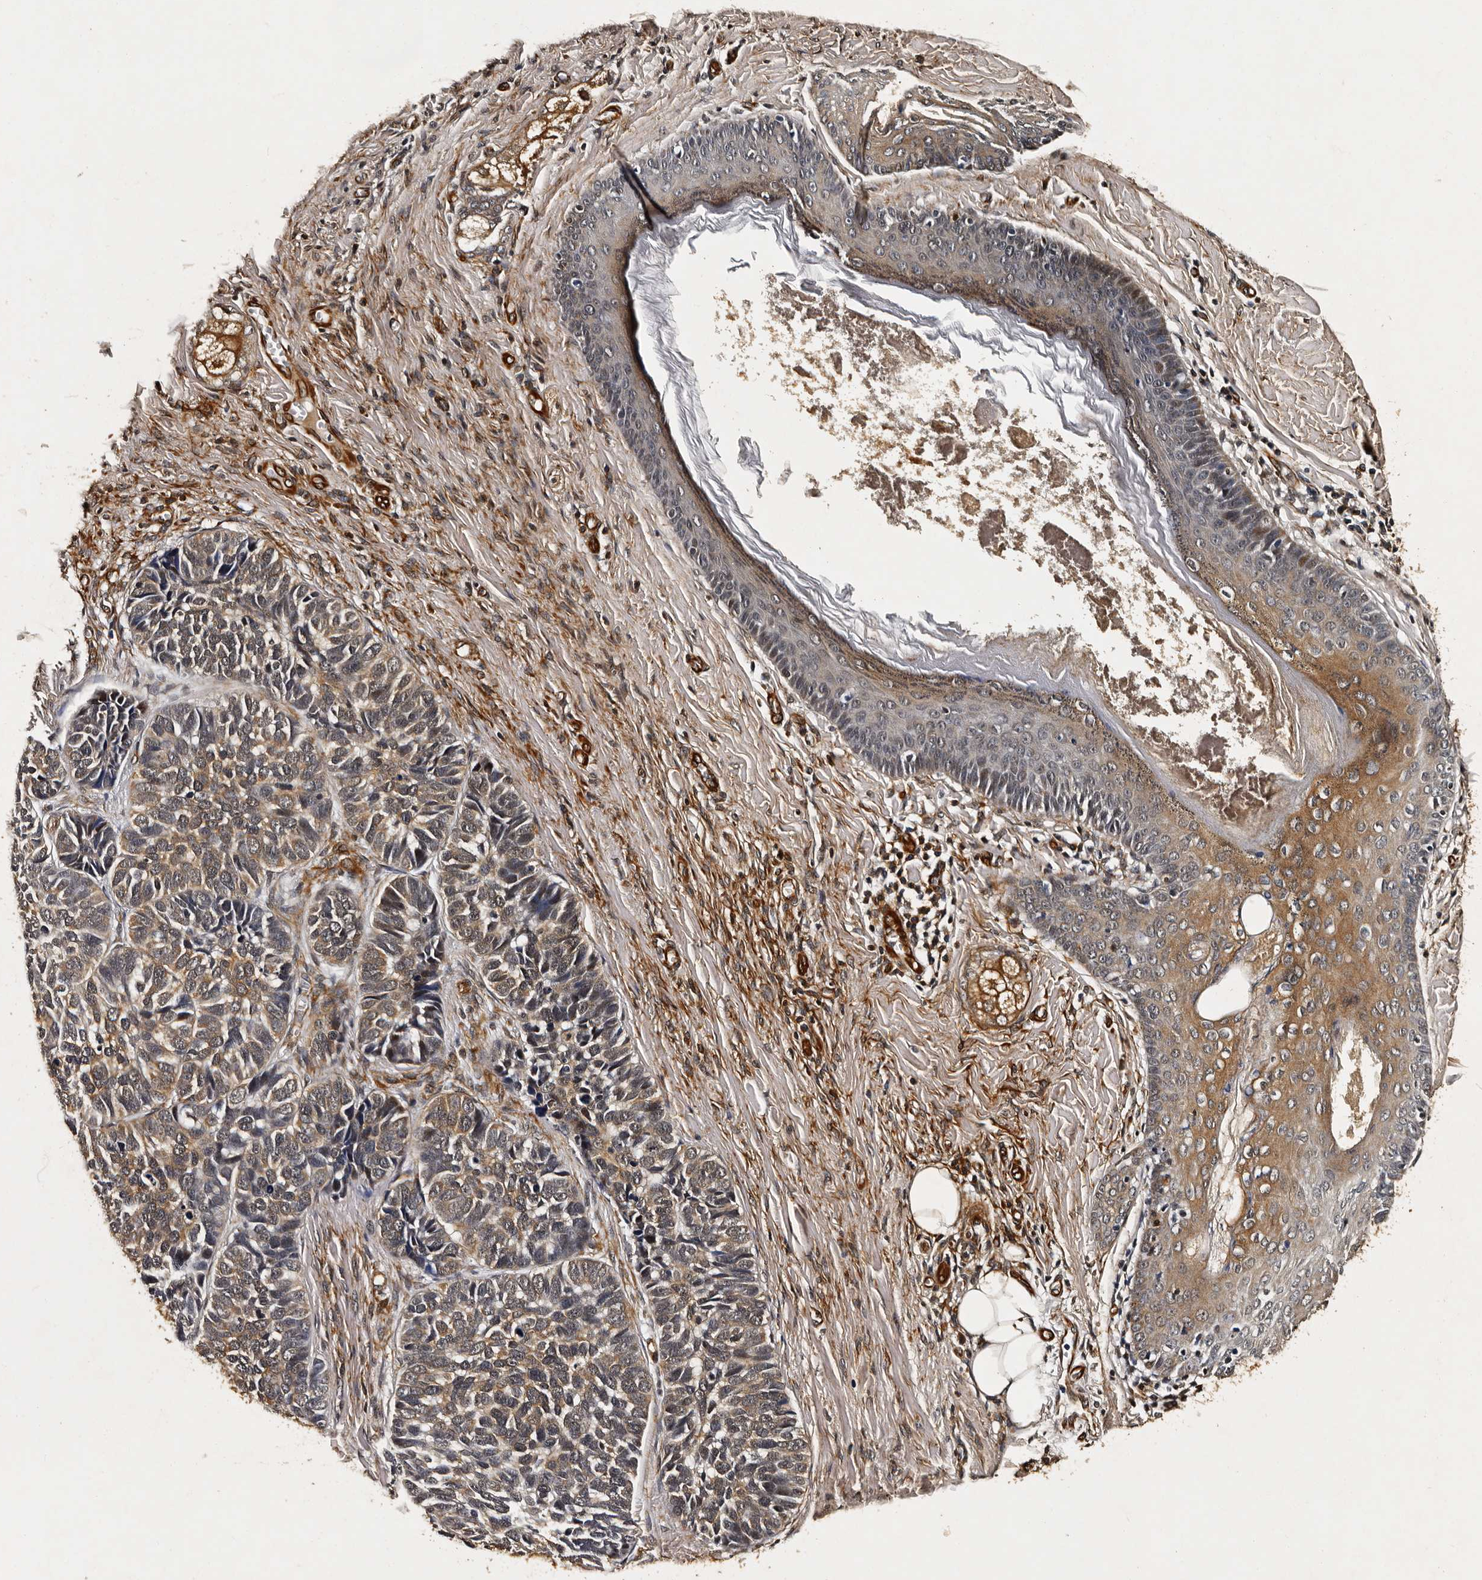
{"staining": {"intensity": "moderate", "quantity": "<25%", "location": "cytoplasmic/membranous"}, "tissue": "skin cancer", "cell_type": "Tumor cells", "image_type": "cancer", "snomed": [{"axis": "morphology", "description": "Basal cell carcinoma"}, {"axis": "topography", "description": "Skin"}], "caption": "Protein staining reveals moderate cytoplasmic/membranous expression in approximately <25% of tumor cells in skin basal cell carcinoma.", "gene": "CPNE3", "patient": {"sex": "male", "age": 62}}